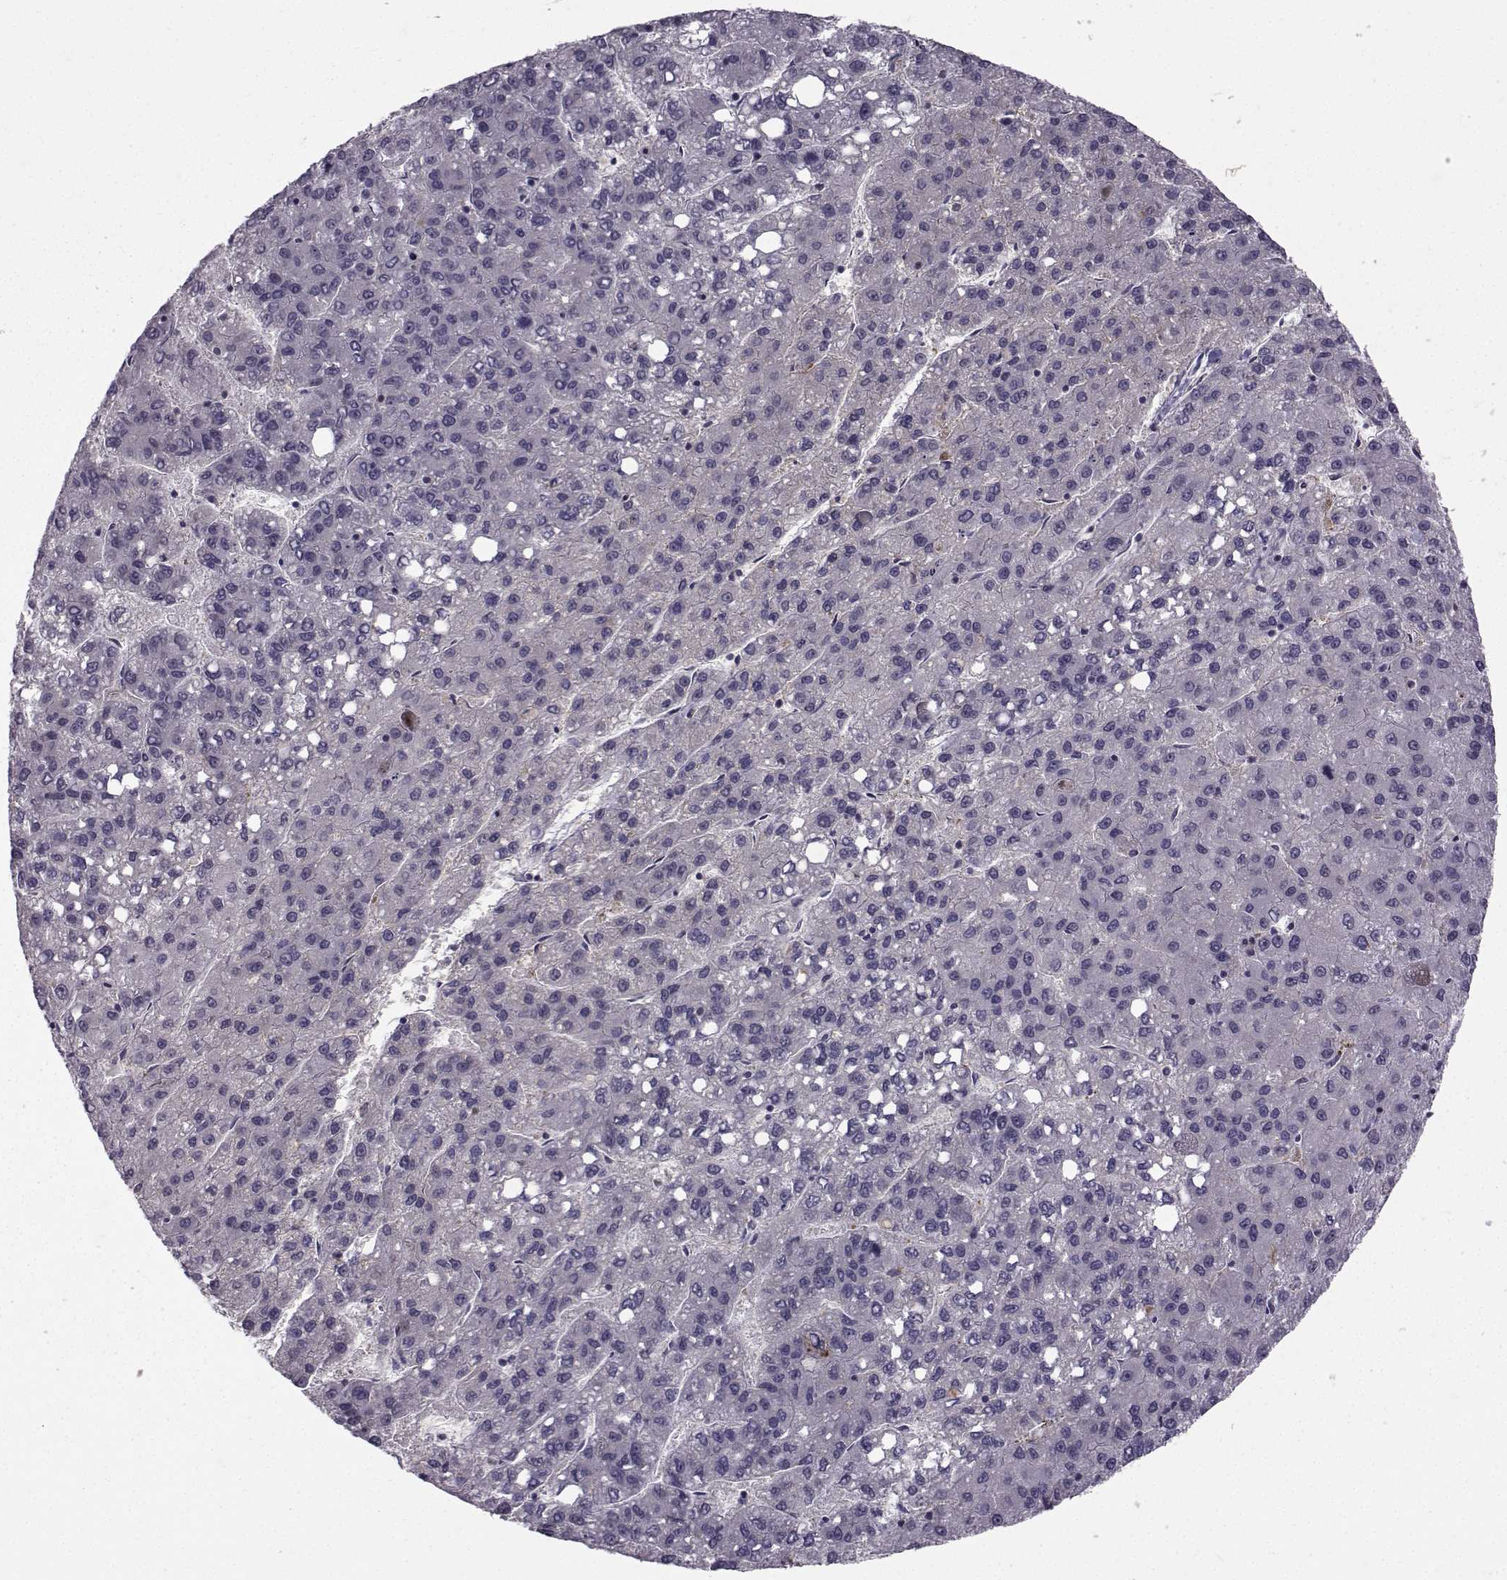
{"staining": {"intensity": "negative", "quantity": "none", "location": "none"}, "tissue": "liver cancer", "cell_type": "Tumor cells", "image_type": "cancer", "snomed": [{"axis": "morphology", "description": "Carcinoma, Hepatocellular, NOS"}, {"axis": "topography", "description": "Liver"}], "caption": "Protein analysis of liver cancer shows no significant staining in tumor cells.", "gene": "TNFRSF11B", "patient": {"sex": "female", "age": 82}}